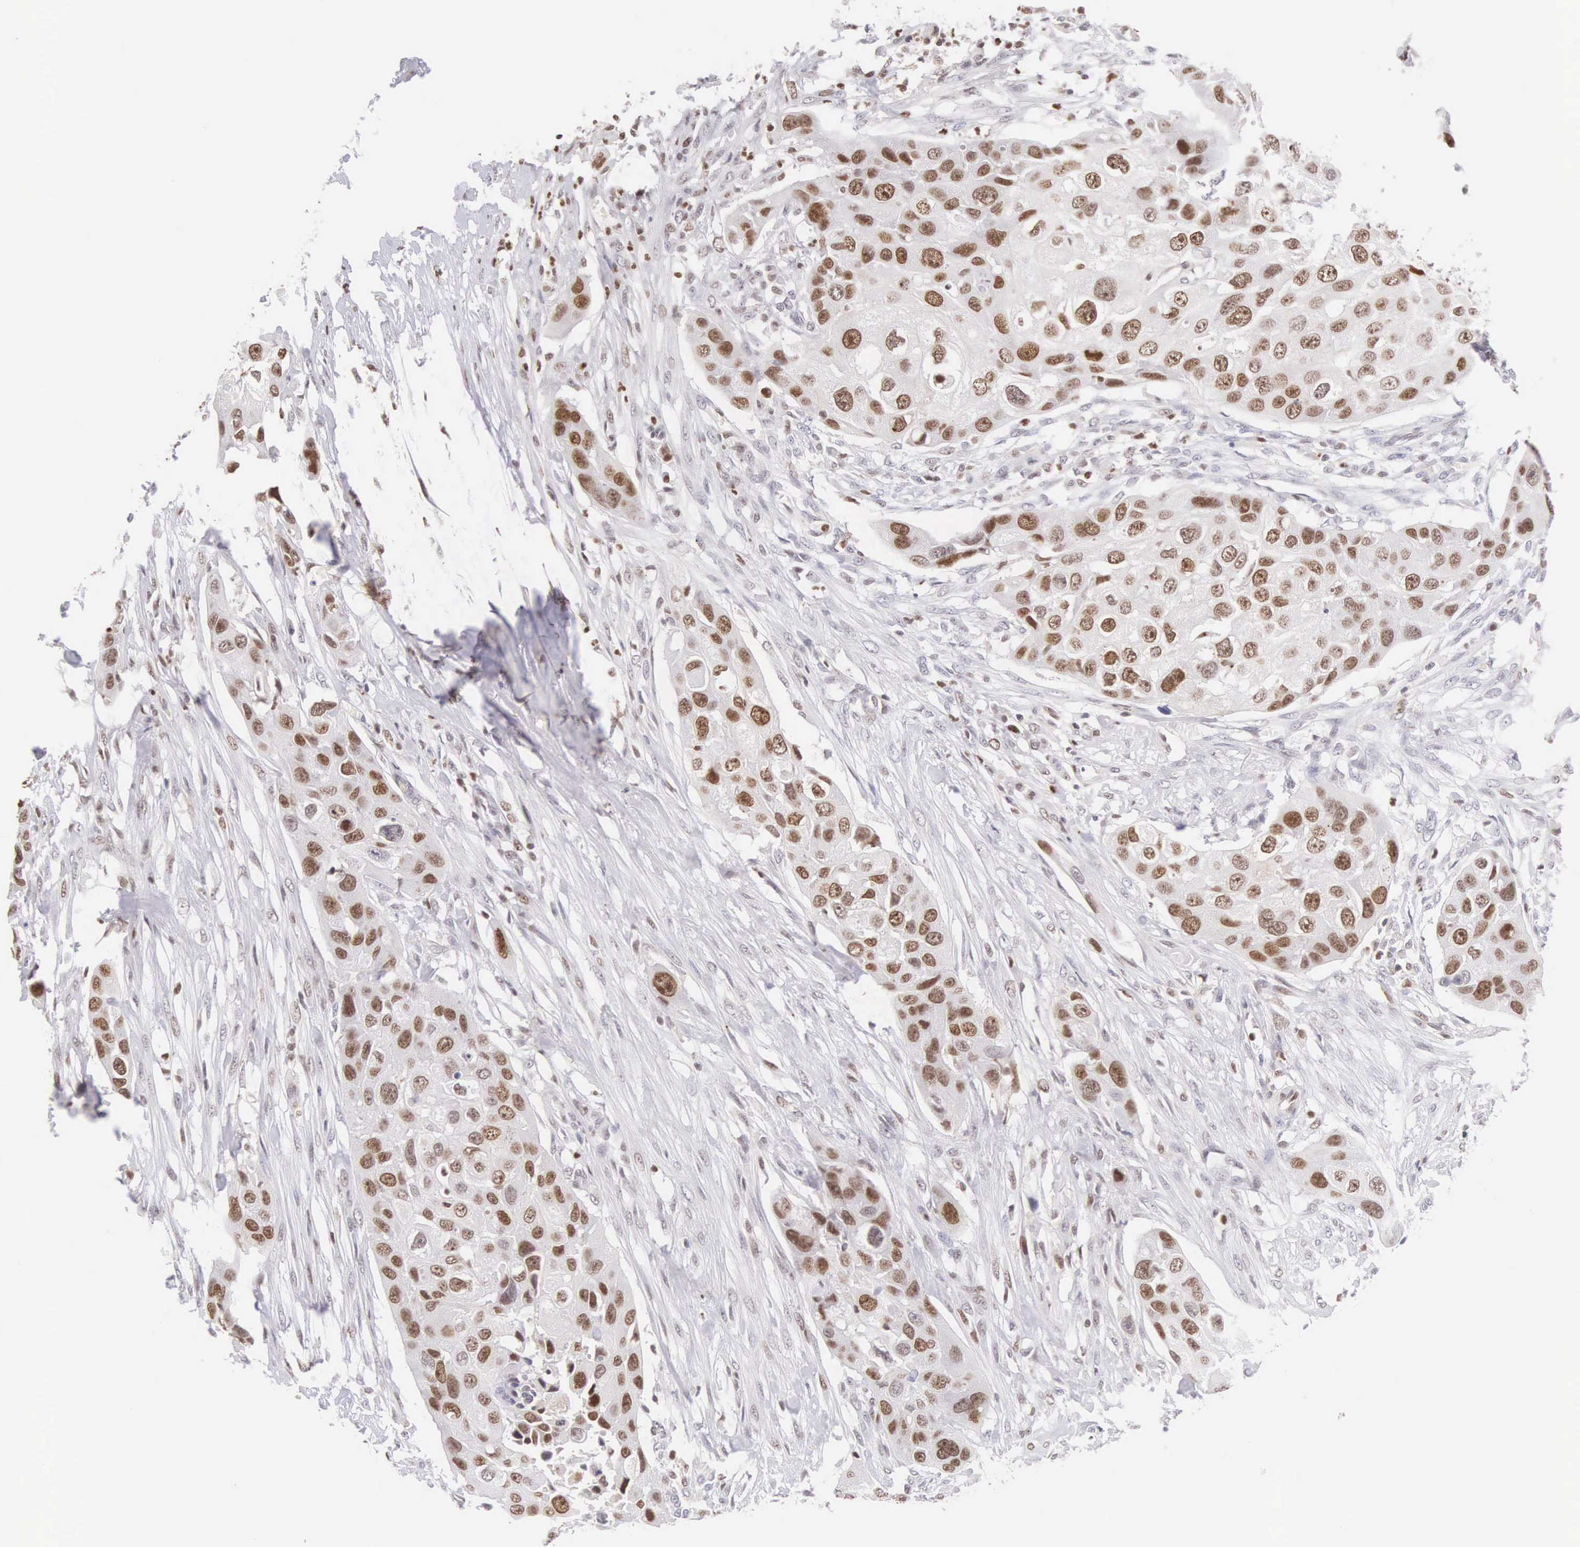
{"staining": {"intensity": "strong", "quantity": ">75%", "location": "nuclear"}, "tissue": "urothelial cancer", "cell_type": "Tumor cells", "image_type": "cancer", "snomed": [{"axis": "morphology", "description": "Urothelial carcinoma, High grade"}, {"axis": "topography", "description": "Urinary bladder"}], "caption": "Human high-grade urothelial carcinoma stained with a brown dye exhibits strong nuclear positive positivity in about >75% of tumor cells.", "gene": "VRK1", "patient": {"sex": "male", "age": 55}}